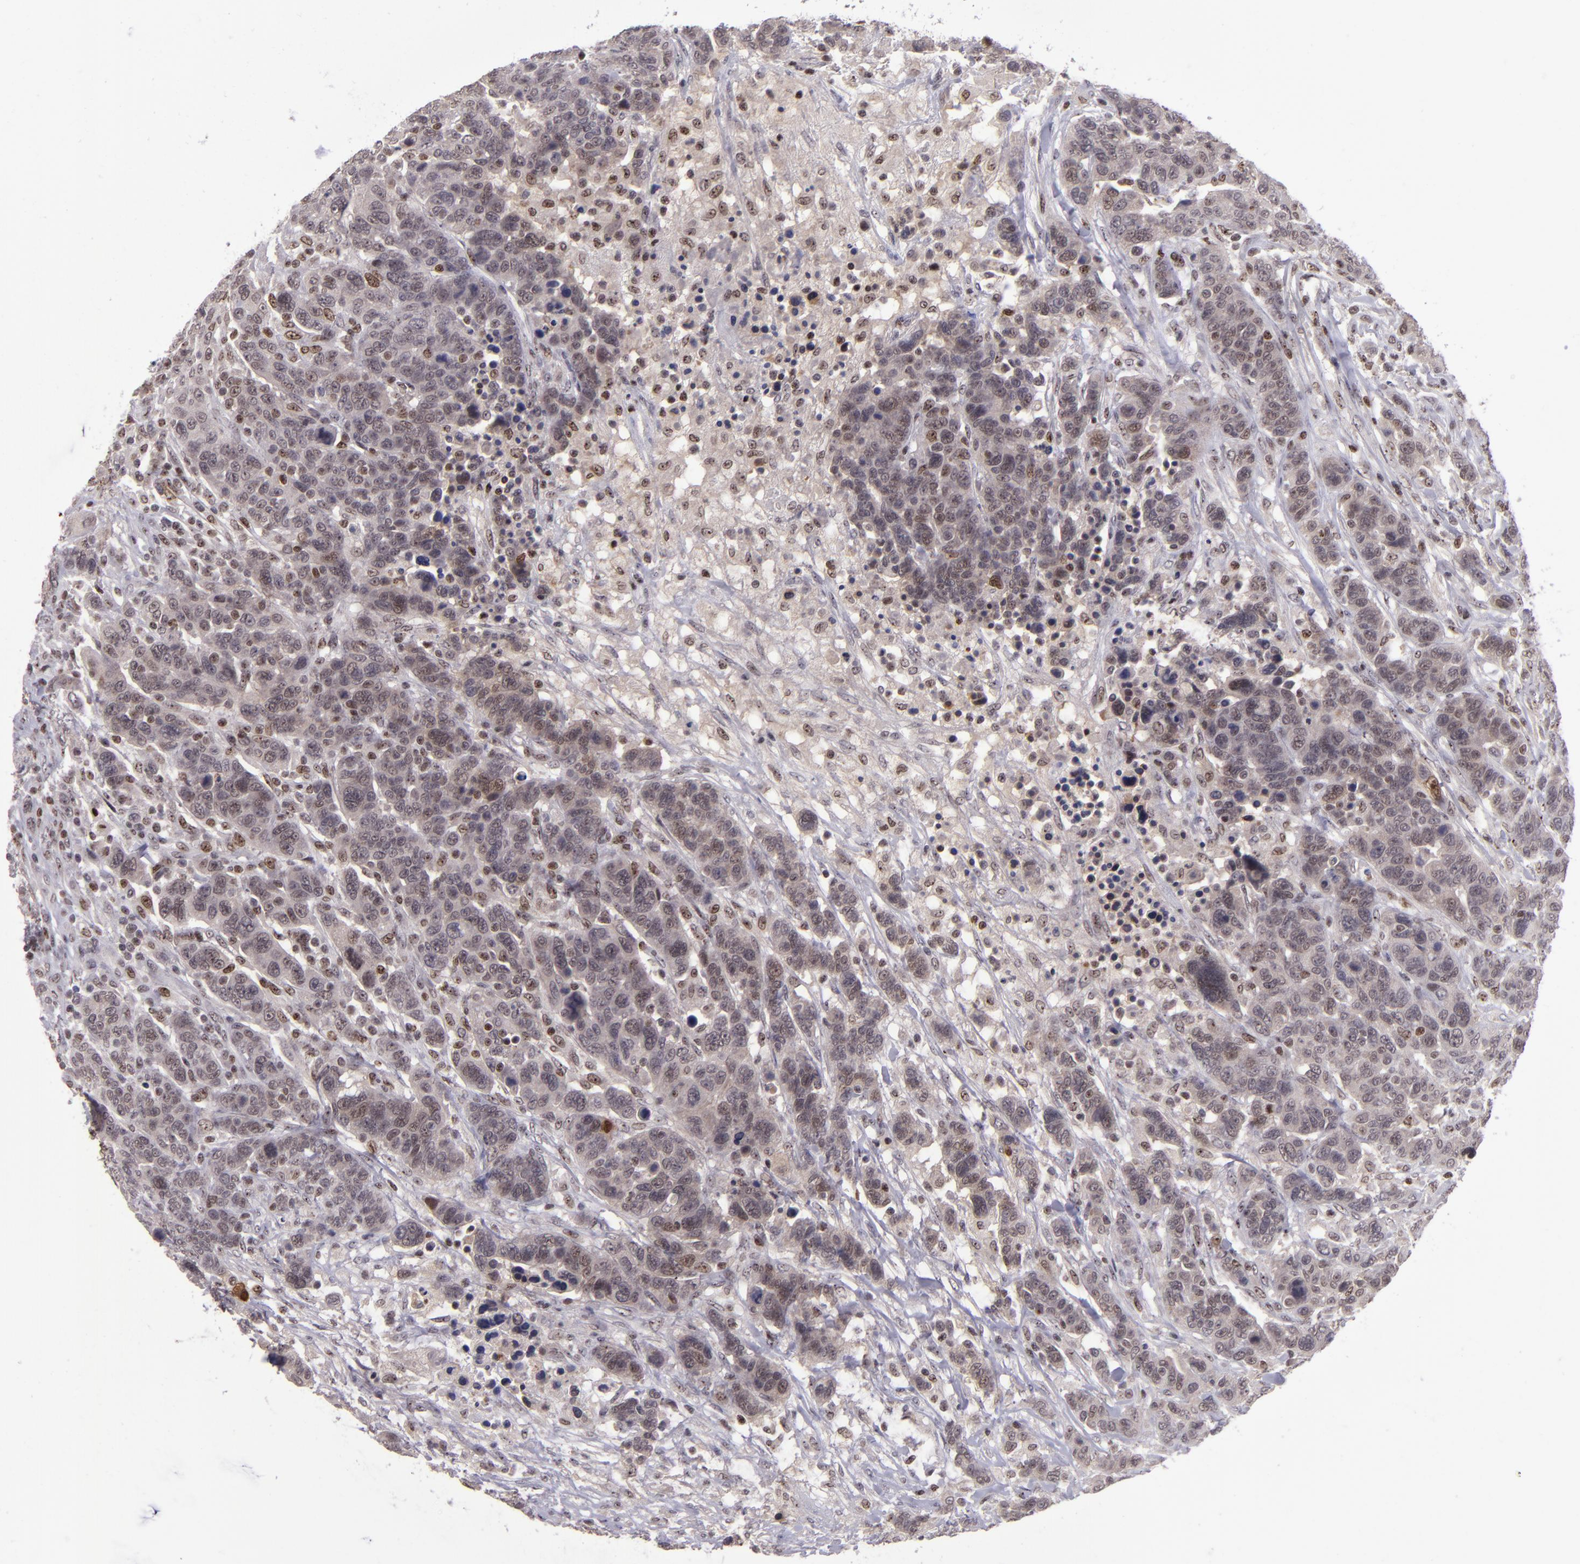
{"staining": {"intensity": "moderate", "quantity": ">75%", "location": "cytoplasmic/membranous,nuclear"}, "tissue": "breast cancer", "cell_type": "Tumor cells", "image_type": "cancer", "snomed": [{"axis": "morphology", "description": "Duct carcinoma"}, {"axis": "topography", "description": "Breast"}], "caption": "High-magnification brightfield microscopy of invasive ductal carcinoma (breast) stained with DAB (3,3'-diaminobenzidine) (brown) and counterstained with hematoxylin (blue). tumor cells exhibit moderate cytoplasmic/membranous and nuclear staining is seen in approximately>75% of cells.", "gene": "PCNX4", "patient": {"sex": "female", "age": 37}}